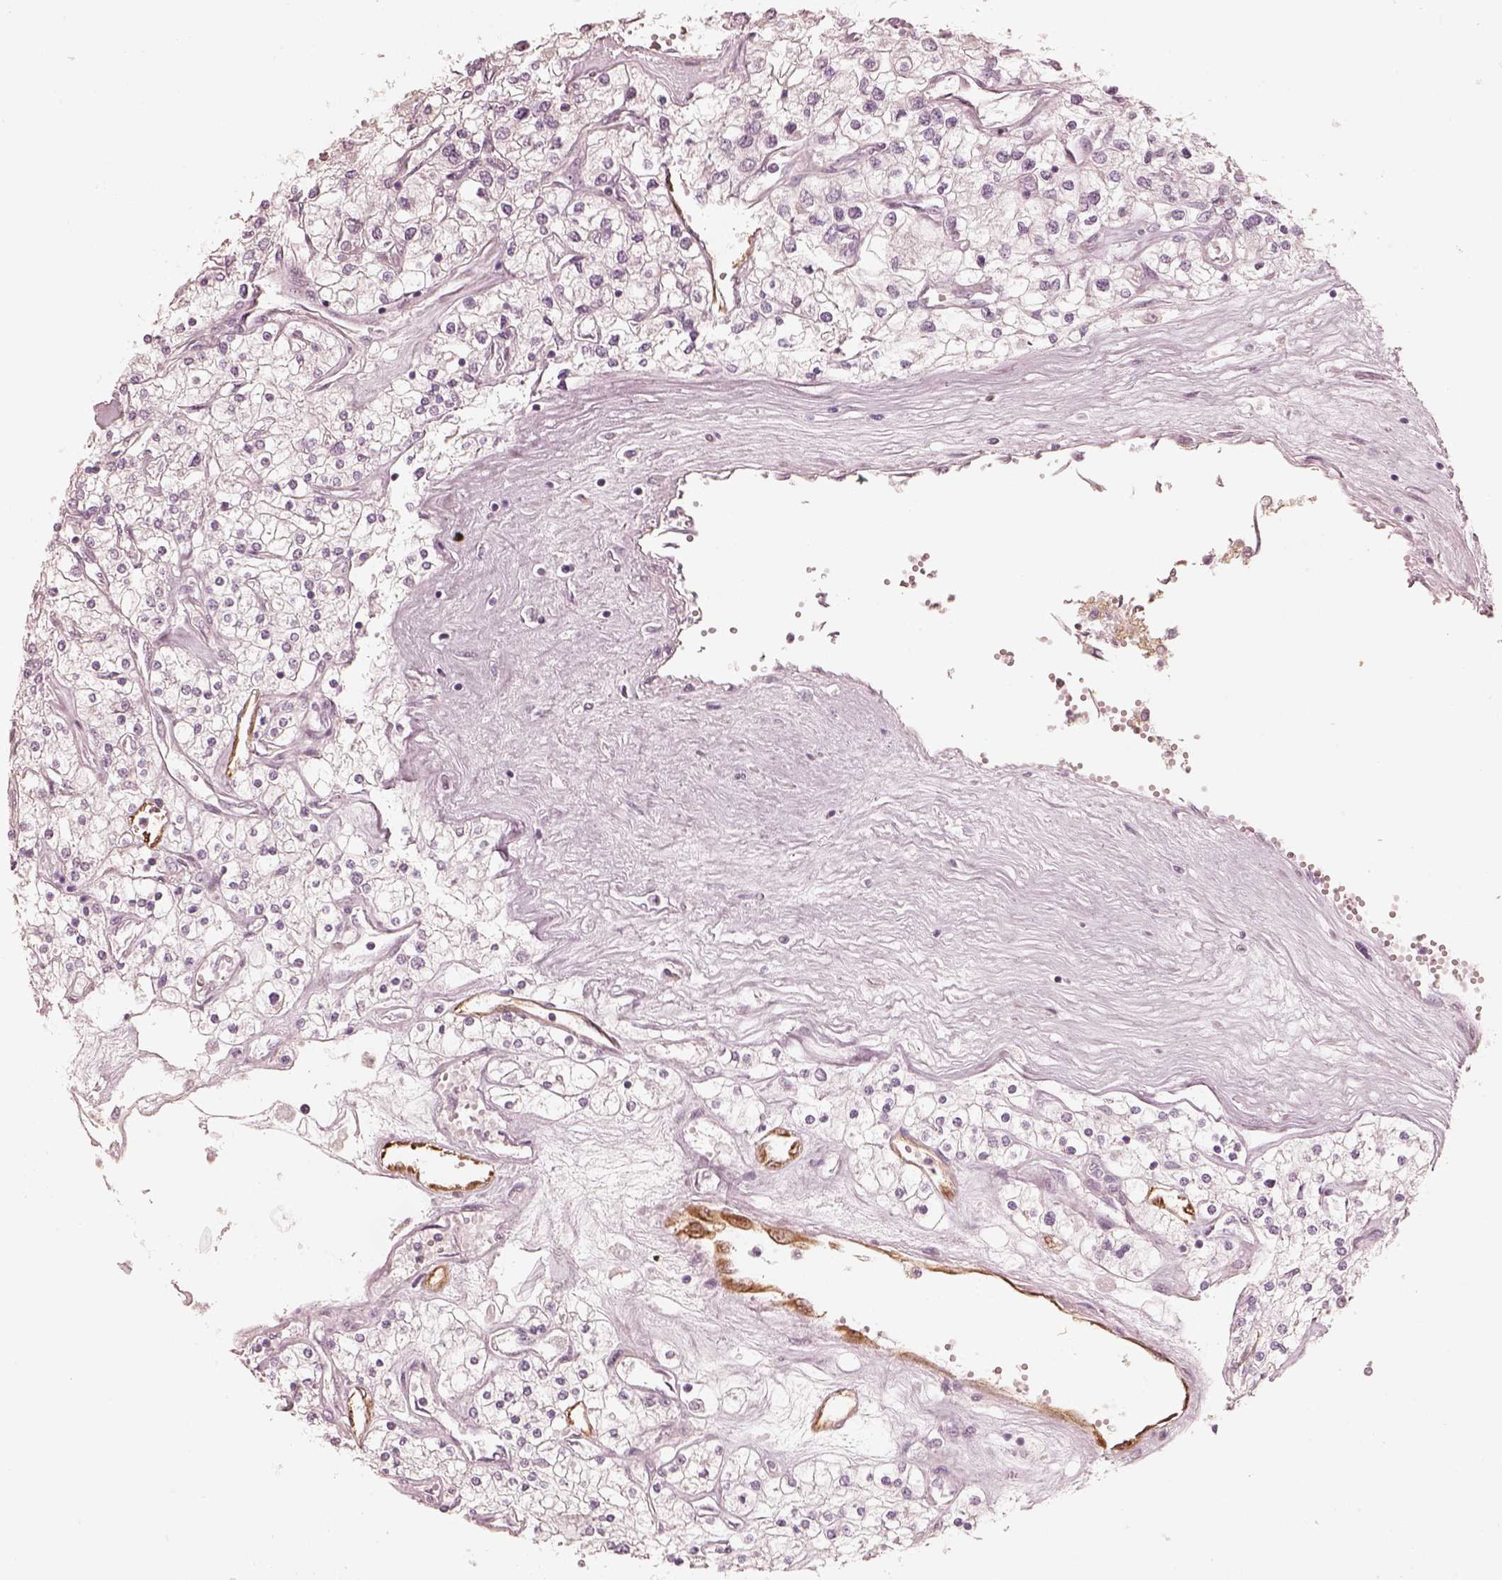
{"staining": {"intensity": "negative", "quantity": "none", "location": "none"}, "tissue": "renal cancer", "cell_type": "Tumor cells", "image_type": "cancer", "snomed": [{"axis": "morphology", "description": "Adenocarcinoma, NOS"}, {"axis": "topography", "description": "Kidney"}], "caption": "Immunohistochemistry image of human renal adenocarcinoma stained for a protein (brown), which demonstrates no positivity in tumor cells.", "gene": "RAB3C", "patient": {"sex": "male", "age": 80}}